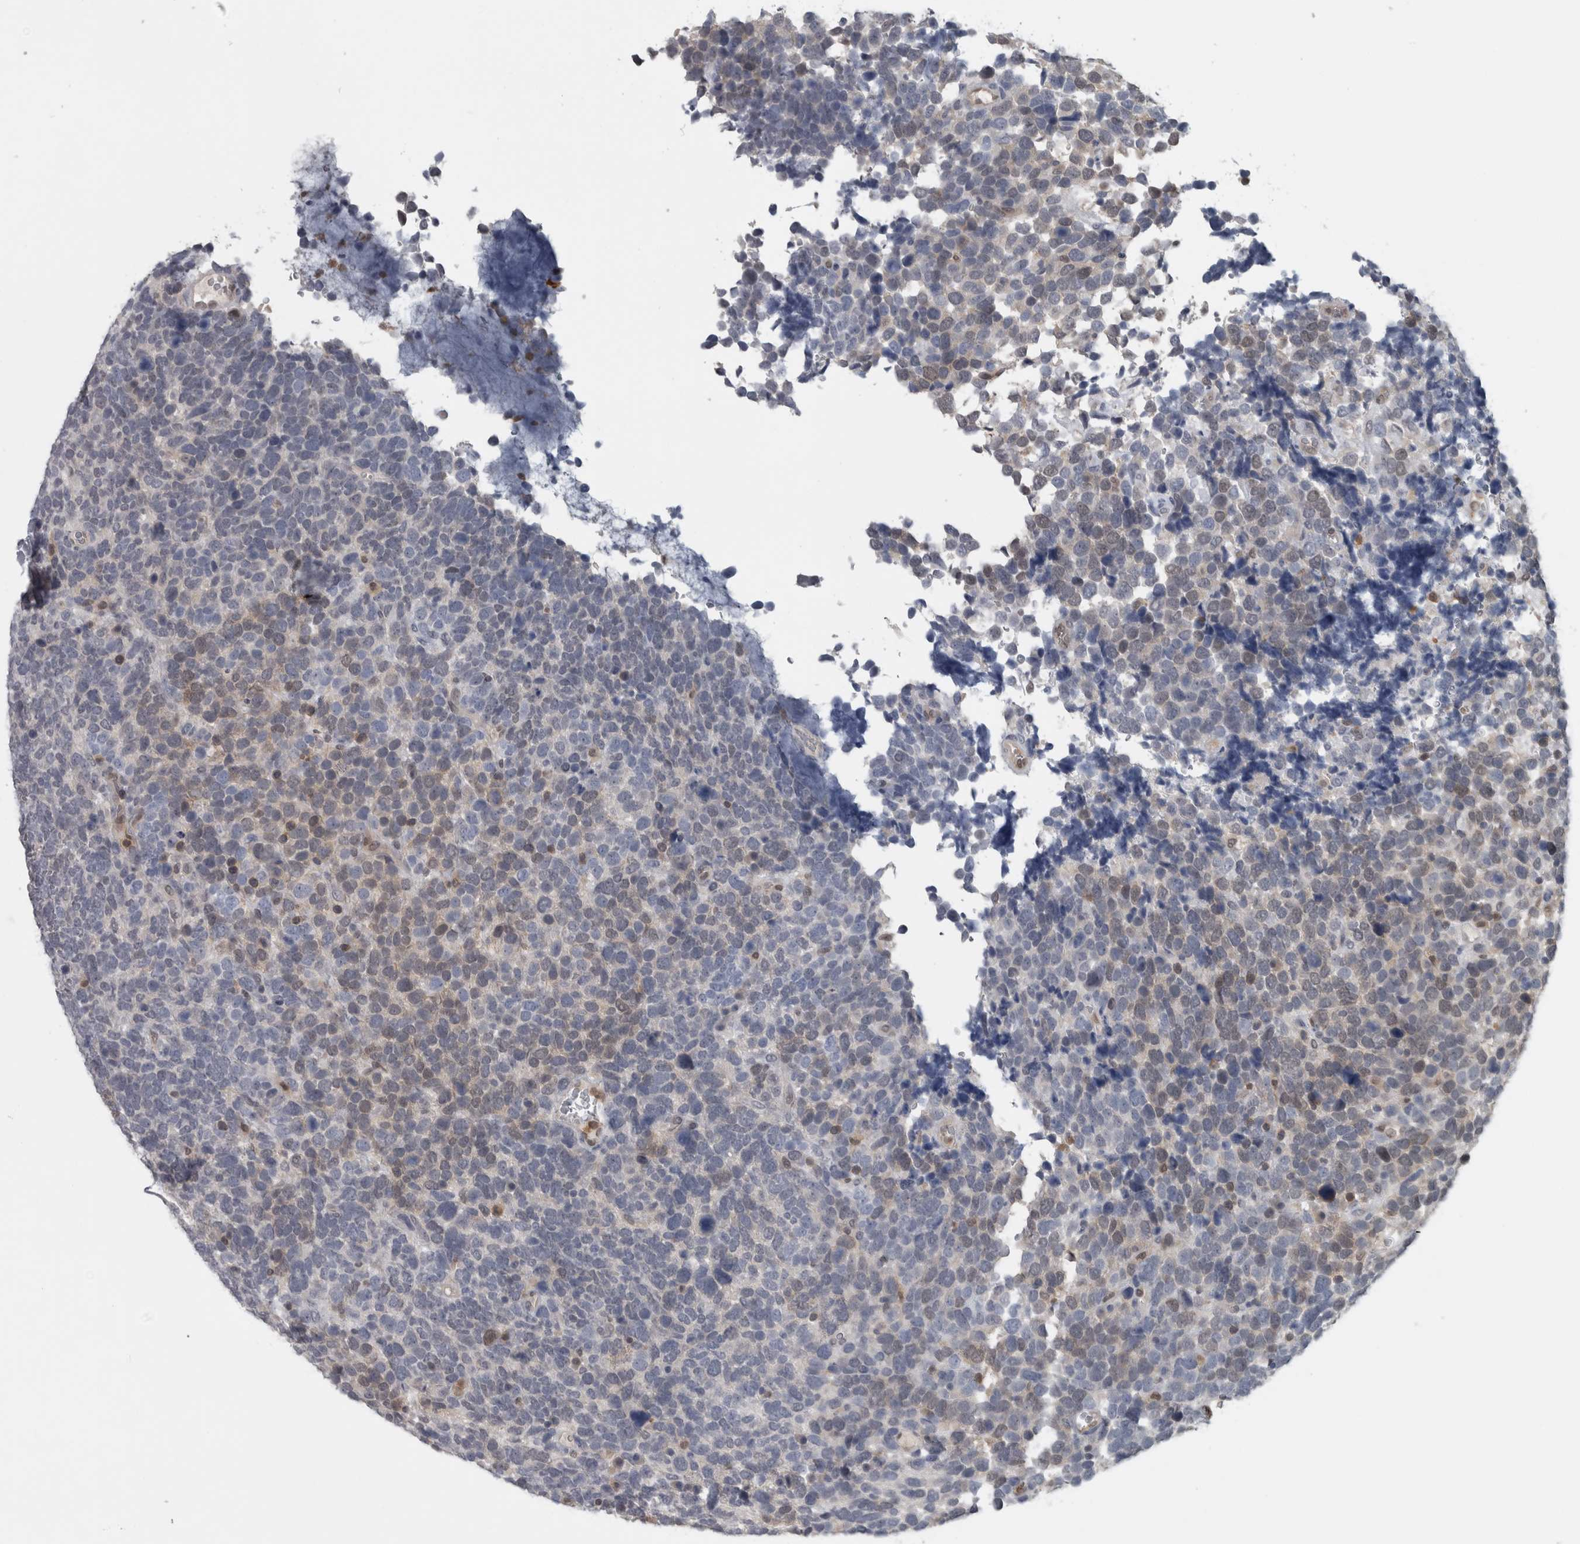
{"staining": {"intensity": "weak", "quantity": "25%-75%", "location": "cytoplasmic/membranous,nuclear"}, "tissue": "urothelial cancer", "cell_type": "Tumor cells", "image_type": "cancer", "snomed": [{"axis": "morphology", "description": "Urothelial carcinoma, High grade"}, {"axis": "topography", "description": "Urinary bladder"}], "caption": "Immunohistochemical staining of human urothelial carcinoma (high-grade) shows low levels of weak cytoplasmic/membranous and nuclear protein expression in approximately 25%-75% of tumor cells. The staining was performed using DAB (3,3'-diaminobenzidine) to visualize the protein expression in brown, while the nuclei were stained in blue with hematoxylin (Magnification: 20x).", "gene": "NAPRT", "patient": {"sex": "female", "age": 82}}